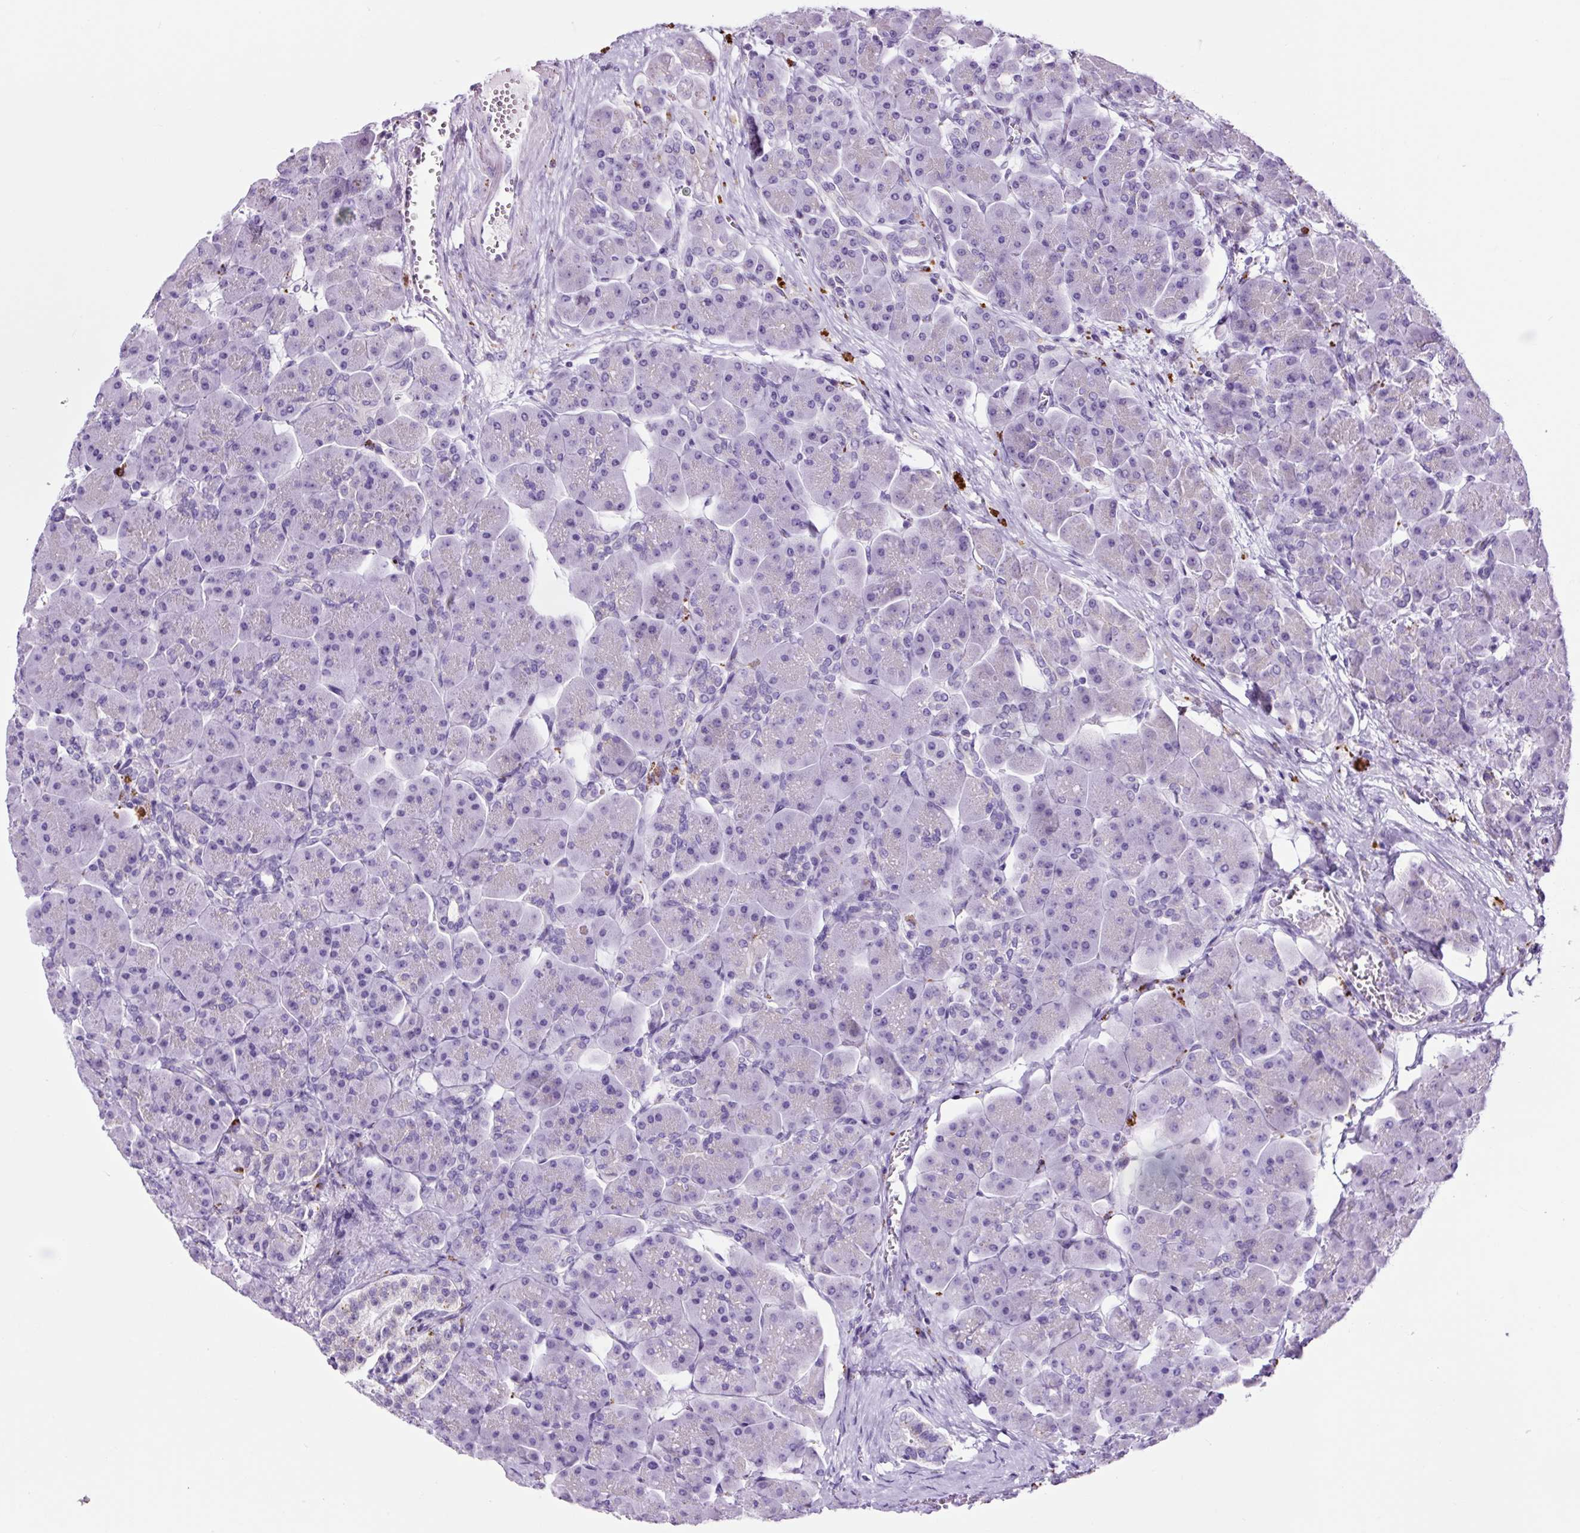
{"staining": {"intensity": "negative", "quantity": "none", "location": "none"}, "tissue": "pancreas", "cell_type": "Exocrine glandular cells", "image_type": "normal", "snomed": [{"axis": "morphology", "description": "Normal tissue, NOS"}, {"axis": "topography", "description": "Pancreas"}], "caption": "Exocrine glandular cells show no significant staining in benign pancreas. (Brightfield microscopy of DAB IHC at high magnification).", "gene": "LCN10", "patient": {"sex": "male", "age": 66}}